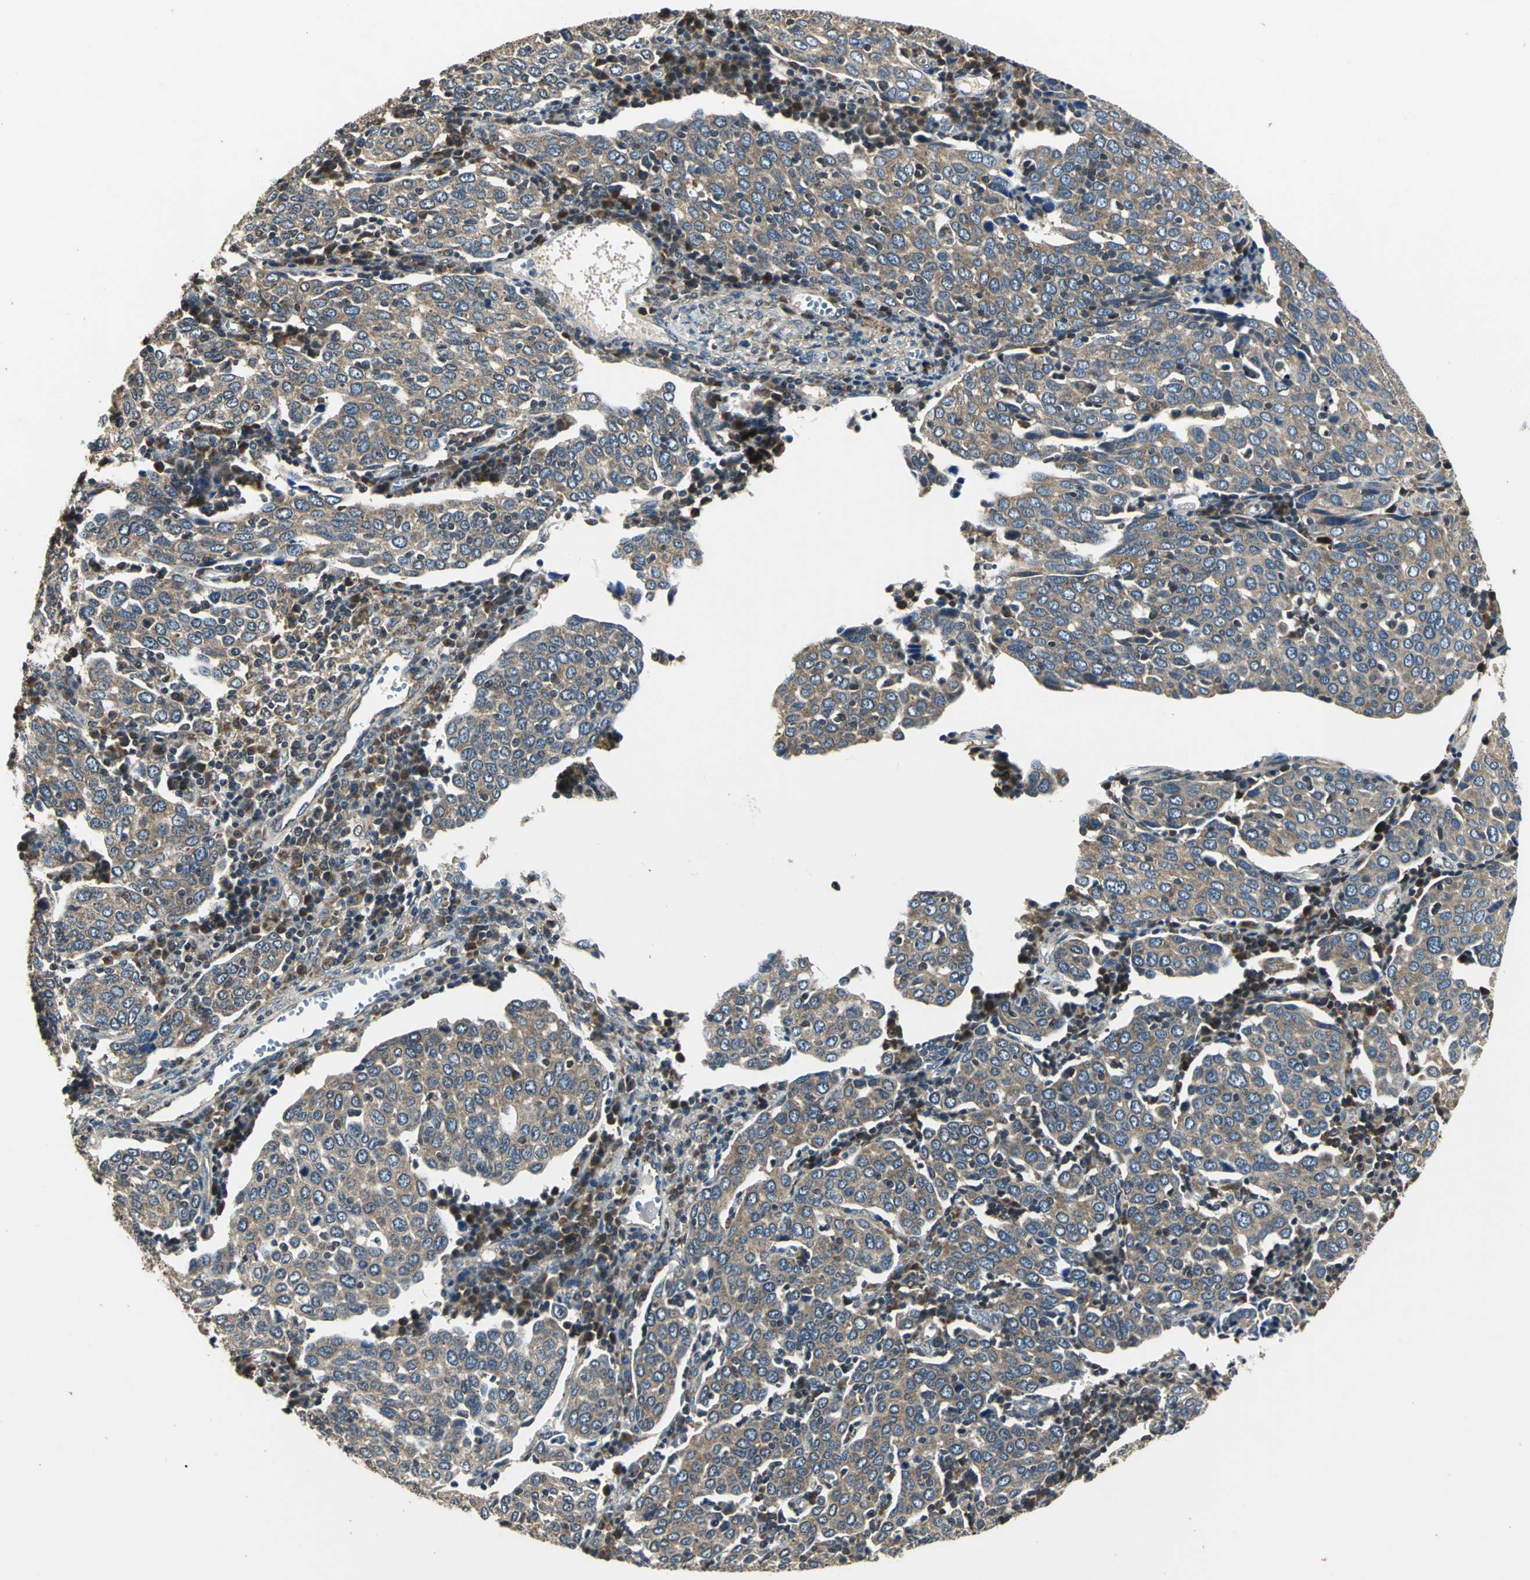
{"staining": {"intensity": "moderate", "quantity": ">75%", "location": "cytoplasmic/membranous"}, "tissue": "cervical cancer", "cell_type": "Tumor cells", "image_type": "cancer", "snomed": [{"axis": "morphology", "description": "Squamous cell carcinoma, NOS"}, {"axis": "topography", "description": "Cervix"}], "caption": "The photomicrograph exhibits immunohistochemical staining of cervical cancer (squamous cell carcinoma). There is moderate cytoplasmic/membranous staining is present in about >75% of tumor cells. The protein of interest is shown in brown color, while the nuclei are stained blue.", "gene": "IRF3", "patient": {"sex": "female", "age": 40}}